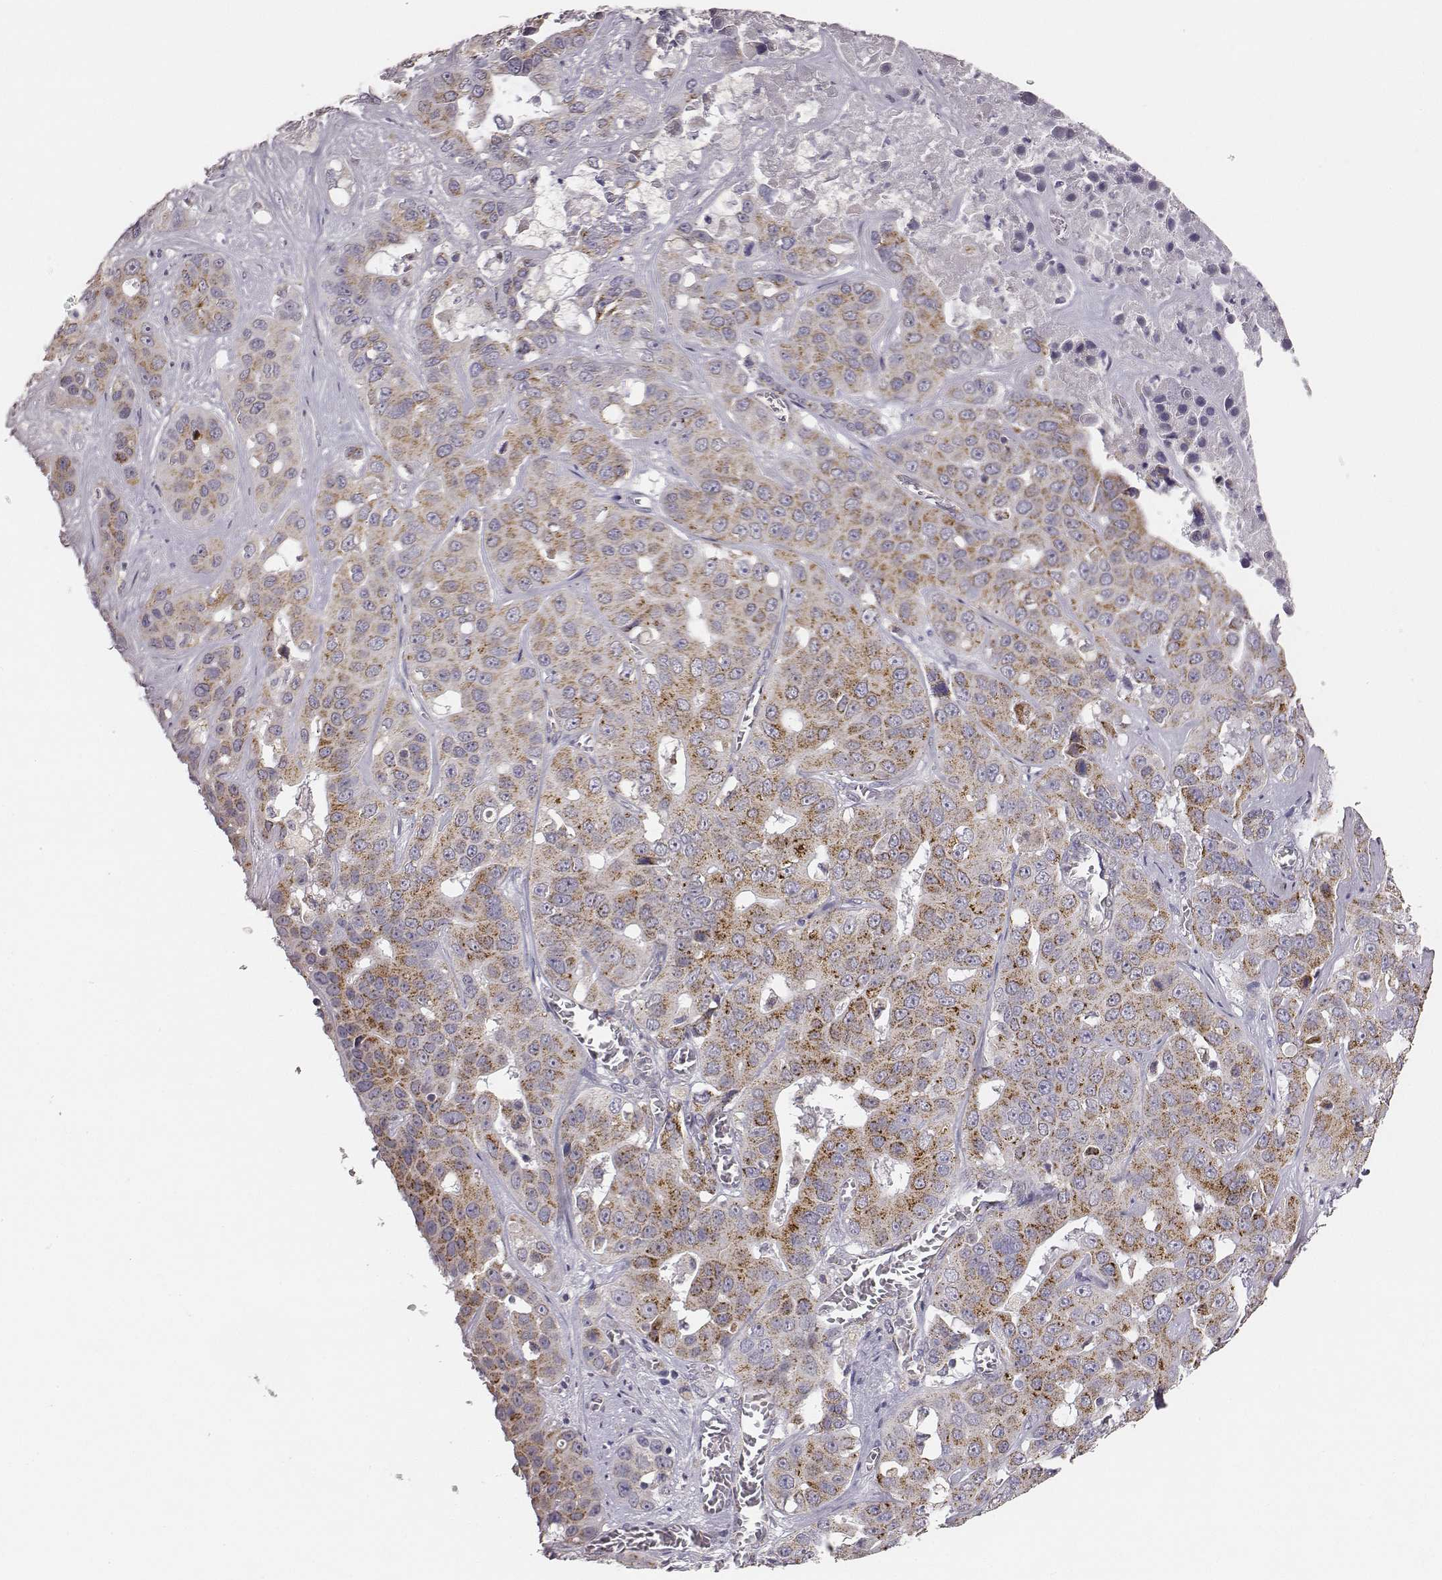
{"staining": {"intensity": "moderate", "quantity": ">75%", "location": "cytoplasmic/membranous"}, "tissue": "liver cancer", "cell_type": "Tumor cells", "image_type": "cancer", "snomed": [{"axis": "morphology", "description": "Cholangiocarcinoma"}, {"axis": "topography", "description": "Liver"}], "caption": "Immunohistochemistry micrograph of neoplastic tissue: cholangiocarcinoma (liver) stained using IHC shows medium levels of moderate protein expression localized specifically in the cytoplasmic/membranous of tumor cells, appearing as a cytoplasmic/membranous brown color.", "gene": "ABCD3", "patient": {"sex": "female", "age": 52}}